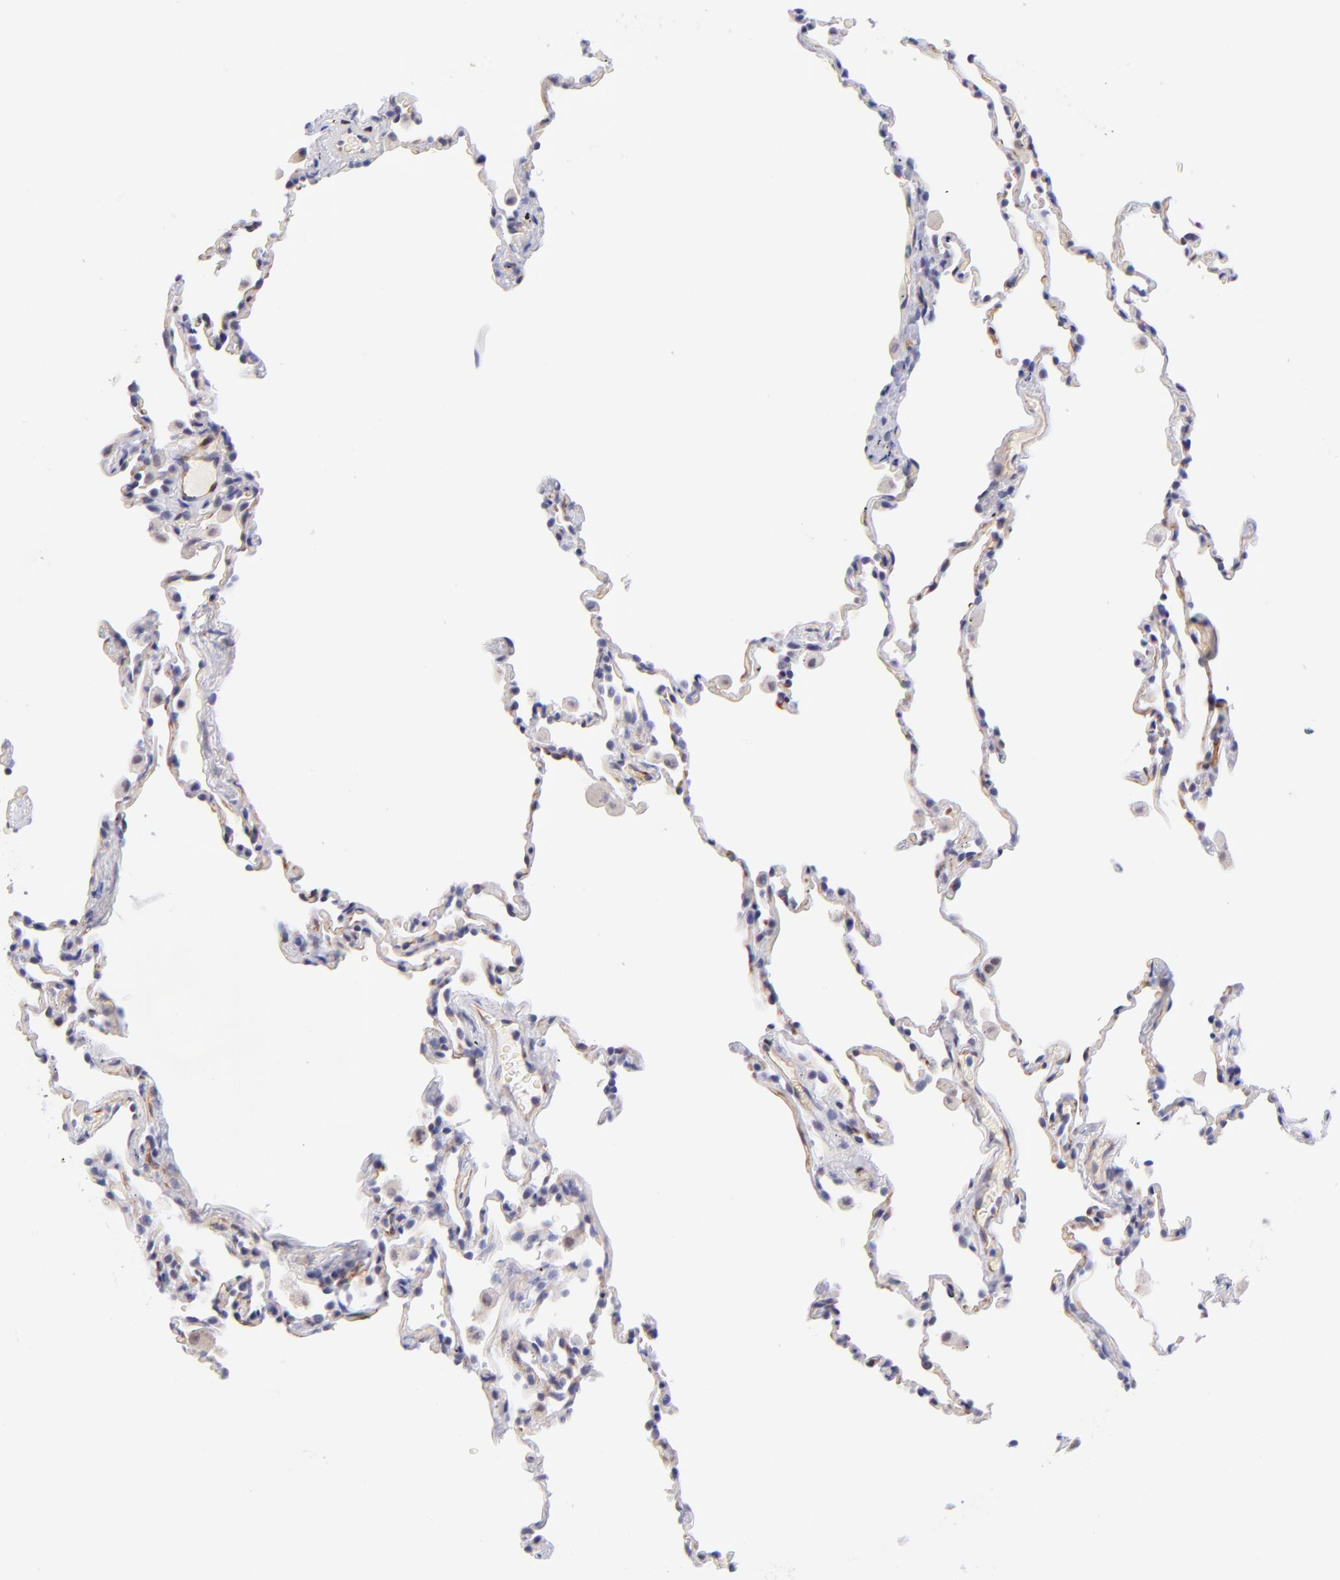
{"staining": {"intensity": "negative", "quantity": "none", "location": "none"}, "tissue": "lung", "cell_type": "Alveolar cells", "image_type": "normal", "snomed": [{"axis": "morphology", "description": "Normal tissue, NOS"}, {"axis": "morphology", "description": "Soft tissue tumor metastatic"}, {"axis": "topography", "description": "Lung"}], "caption": "DAB (3,3'-diaminobenzidine) immunohistochemical staining of unremarkable human lung displays no significant positivity in alveolar cells. (DAB immunohistochemistry (IHC), high magnification).", "gene": "SOX6", "patient": {"sex": "male", "age": 59}}